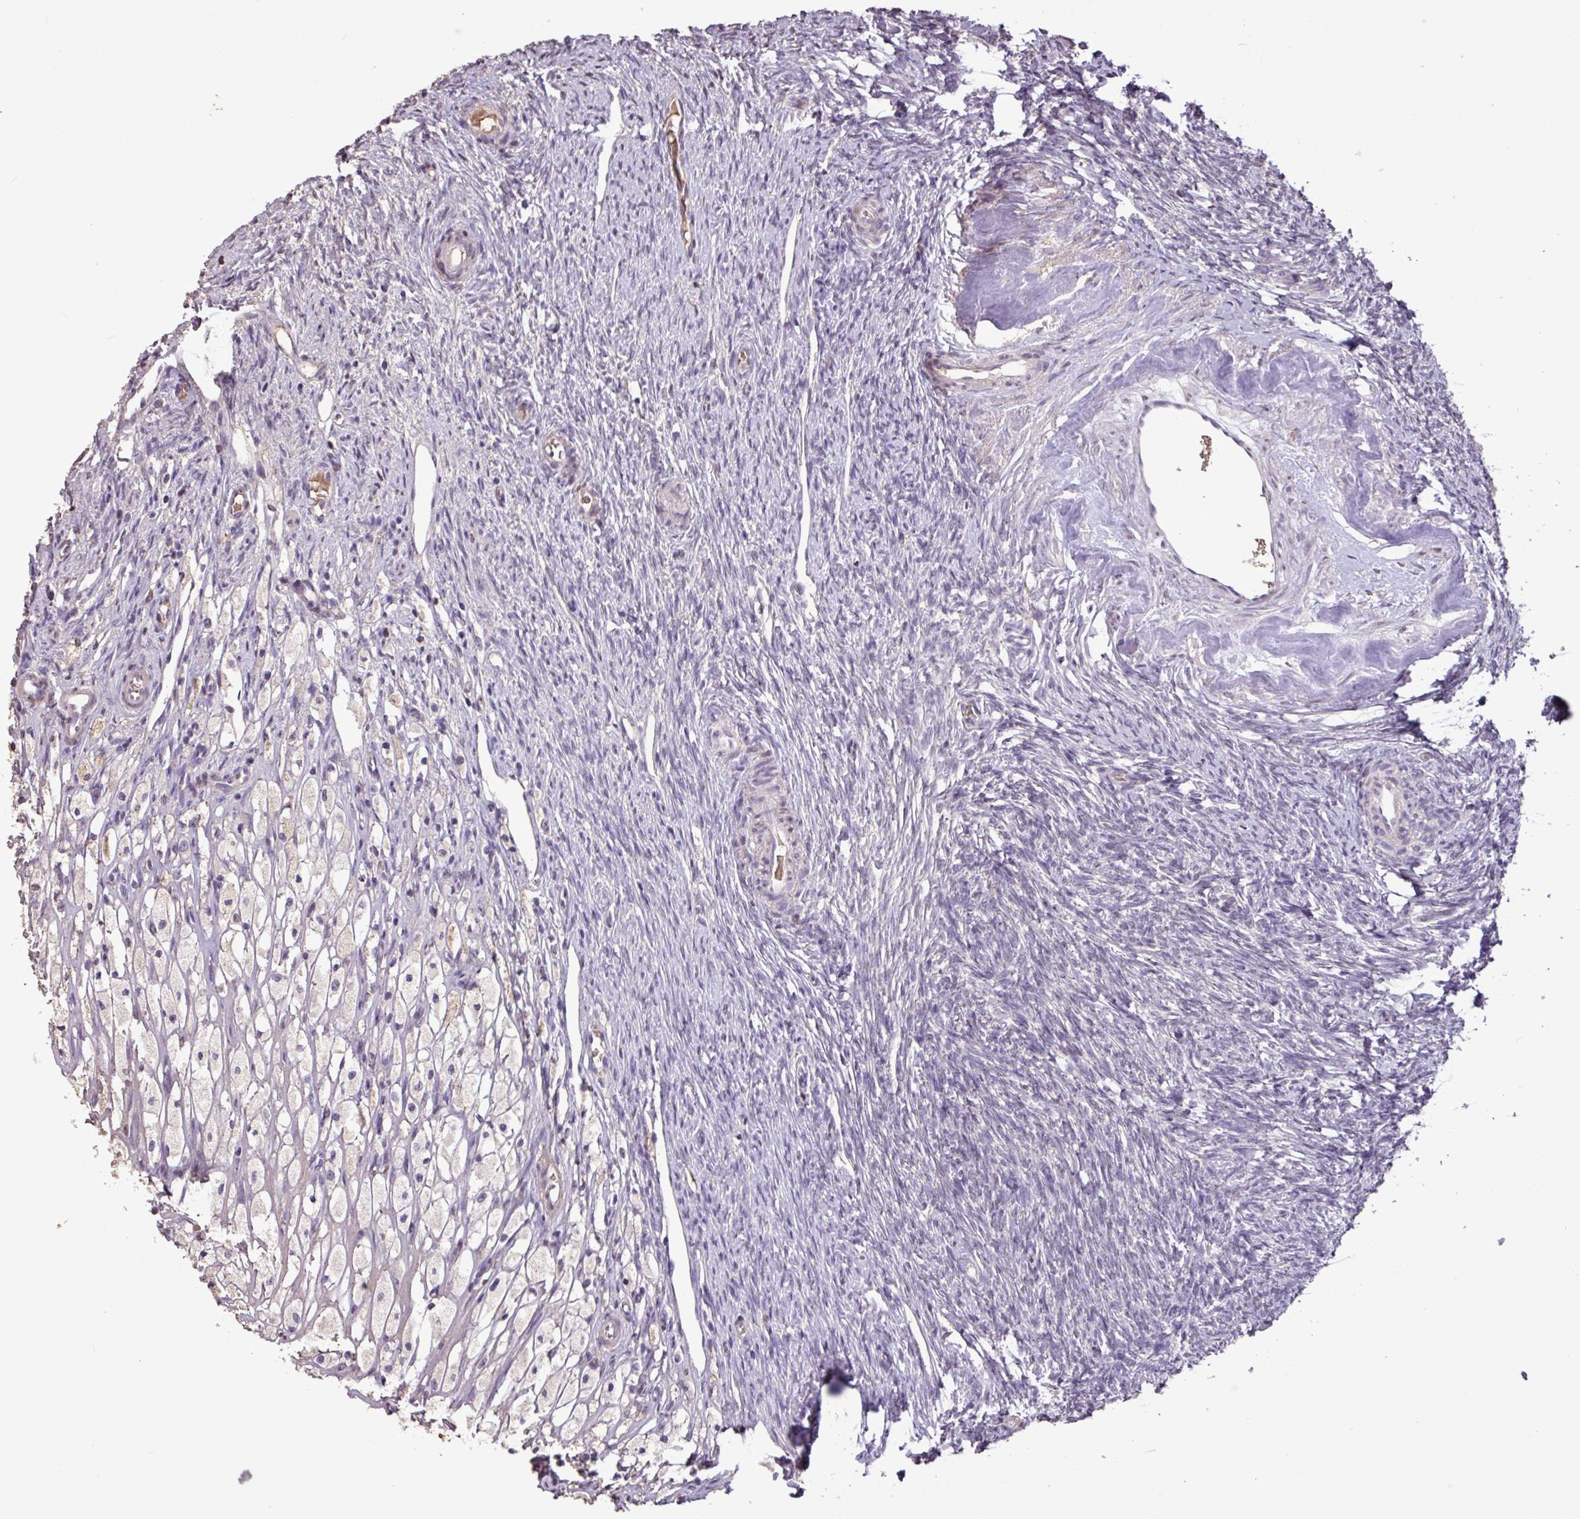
{"staining": {"intensity": "negative", "quantity": "none", "location": "none"}, "tissue": "ovary", "cell_type": "Follicle cells", "image_type": "normal", "snomed": [{"axis": "morphology", "description": "Normal tissue, NOS"}, {"axis": "topography", "description": "Ovary"}], "caption": "This is an immunohistochemistry (IHC) micrograph of normal human ovary. There is no positivity in follicle cells.", "gene": "L3MBTL3", "patient": {"sex": "female", "age": 51}}